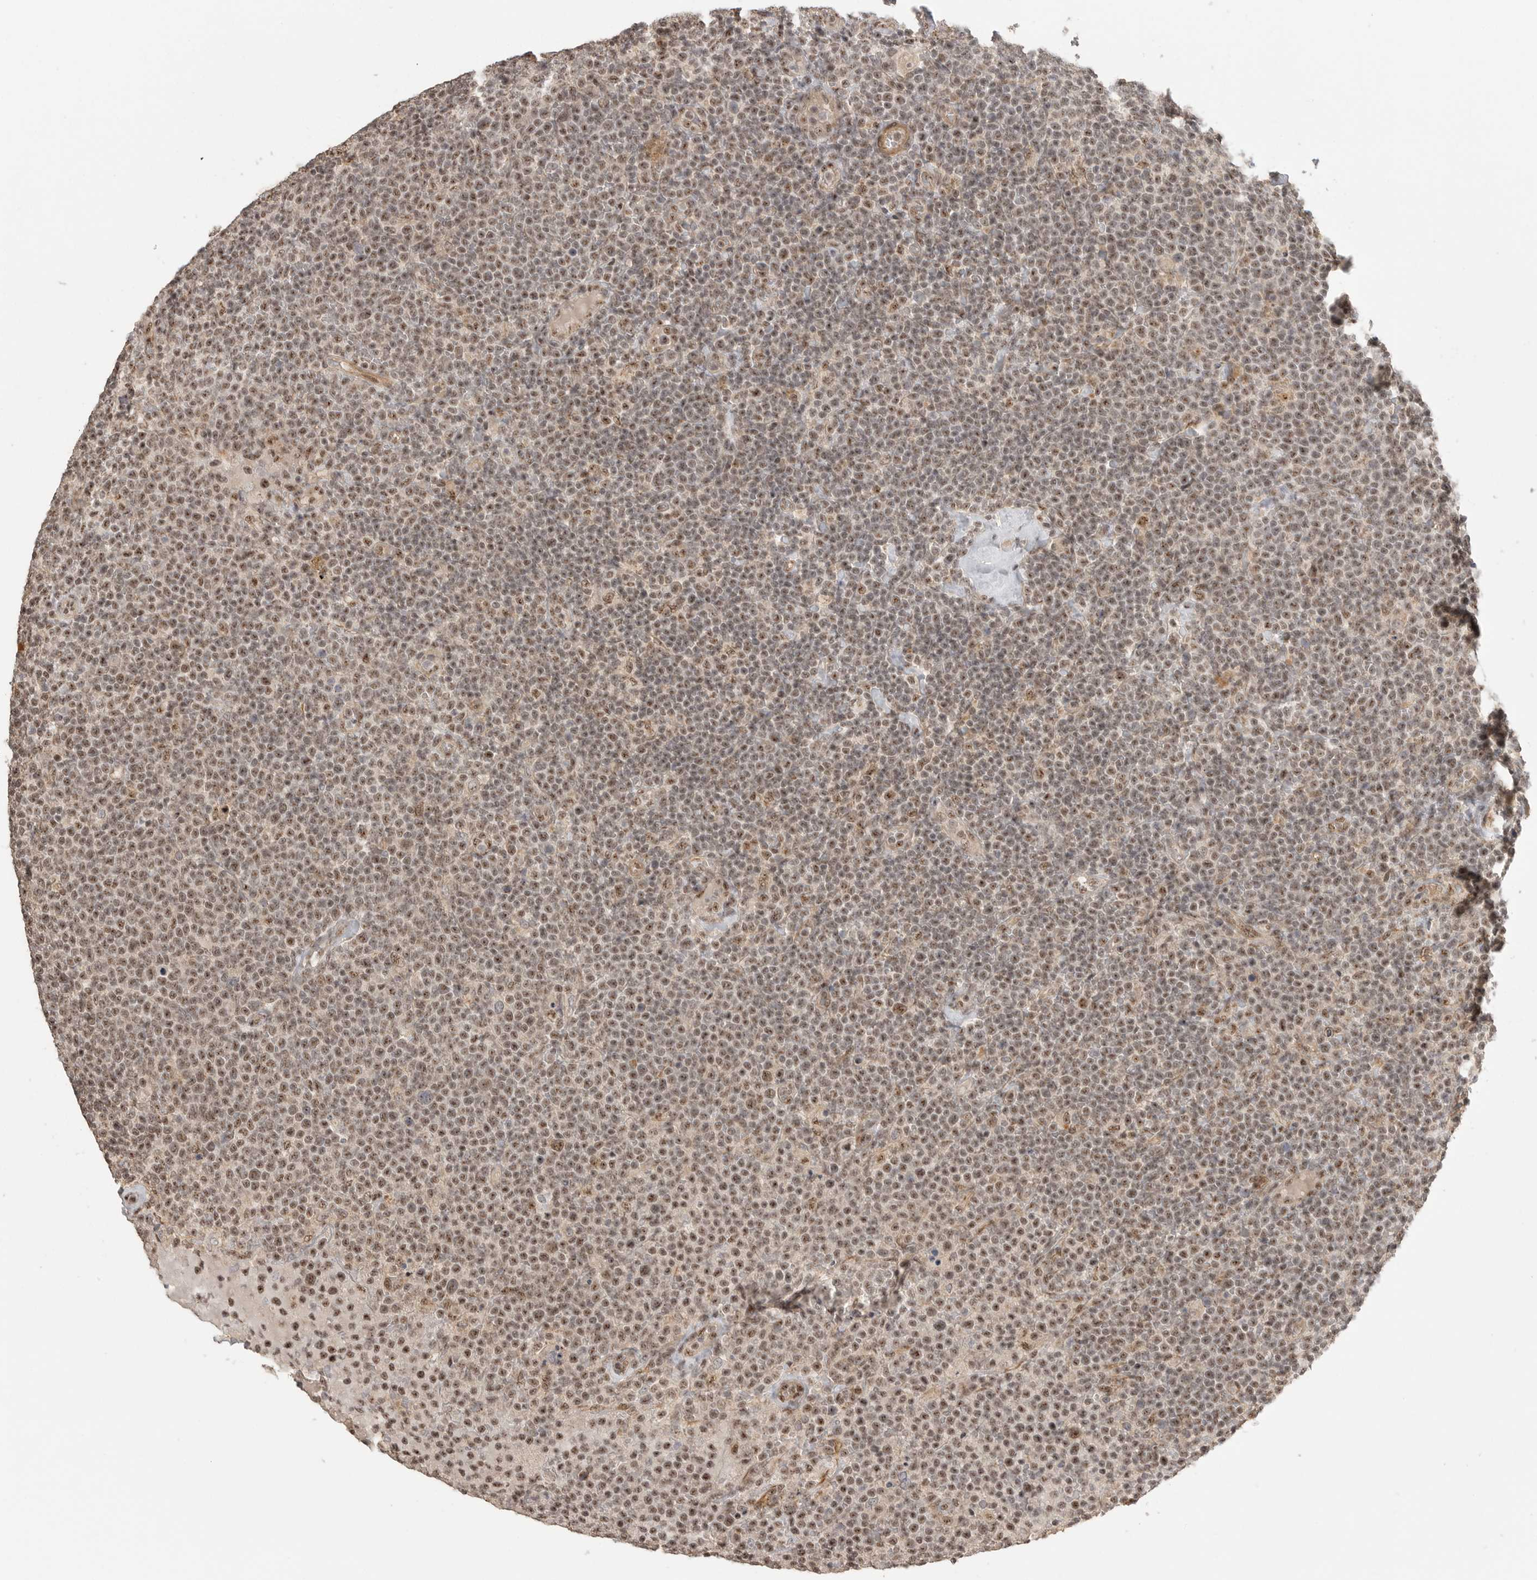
{"staining": {"intensity": "moderate", "quantity": ">75%", "location": "nuclear"}, "tissue": "lymphoma", "cell_type": "Tumor cells", "image_type": "cancer", "snomed": [{"axis": "morphology", "description": "Malignant lymphoma, non-Hodgkin's type, High grade"}, {"axis": "topography", "description": "Lymph node"}], "caption": "Protein staining of lymphoma tissue reveals moderate nuclear expression in approximately >75% of tumor cells.", "gene": "POMP", "patient": {"sex": "male", "age": 61}}